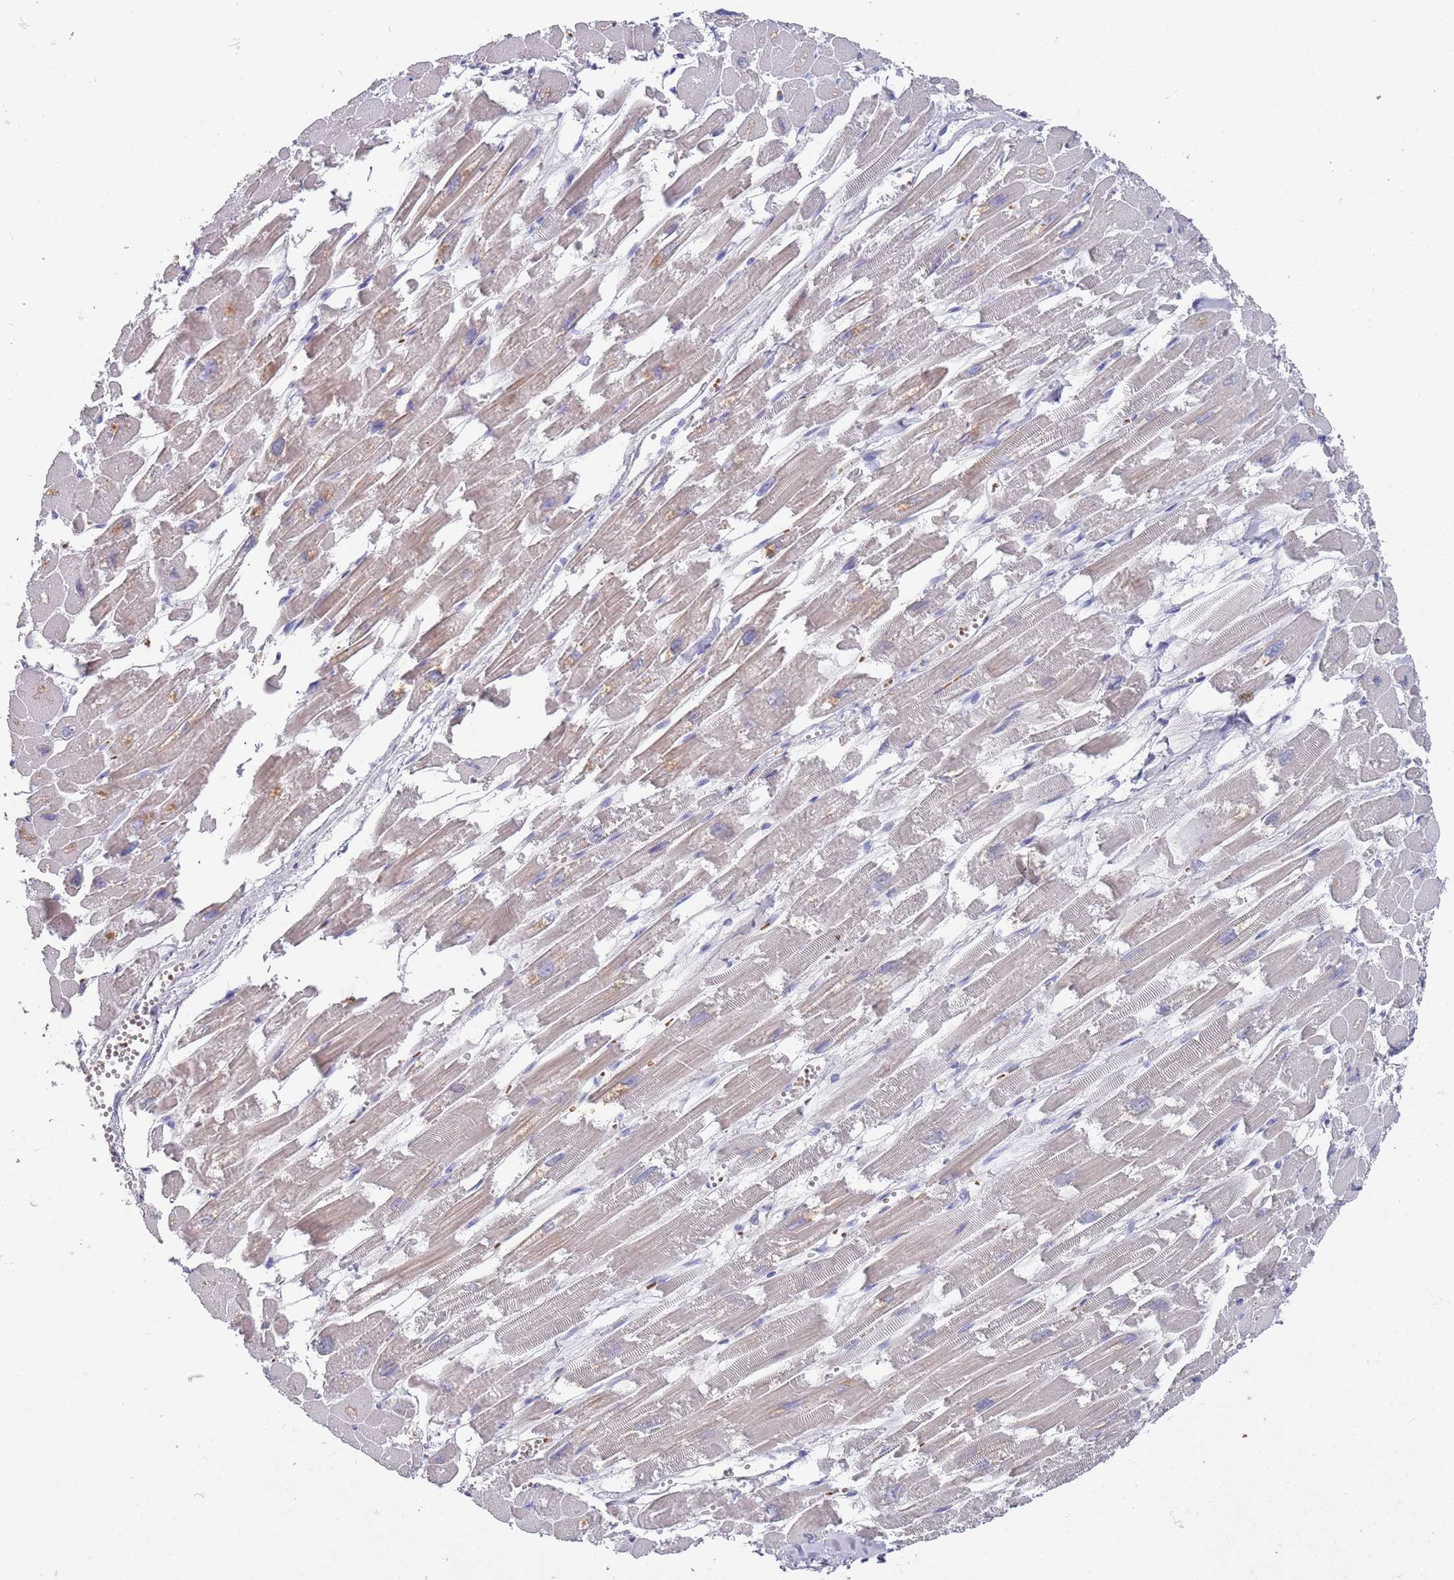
{"staining": {"intensity": "moderate", "quantity": "<25%", "location": "cytoplasmic/membranous"}, "tissue": "heart muscle", "cell_type": "Cardiomyocytes", "image_type": "normal", "snomed": [{"axis": "morphology", "description": "Normal tissue, NOS"}, {"axis": "topography", "description": "Heart"}], "caption": "Protein expression analysis of unremarkable human heart muscle reveals moderate cytoplasmic/membranous staining in about <25% of cardiomyocytes. (Brightfield microscopy of DAB IHC at high magnification).", "gene": "LACC1", "patient": {"sex": "male", "age": 54}}